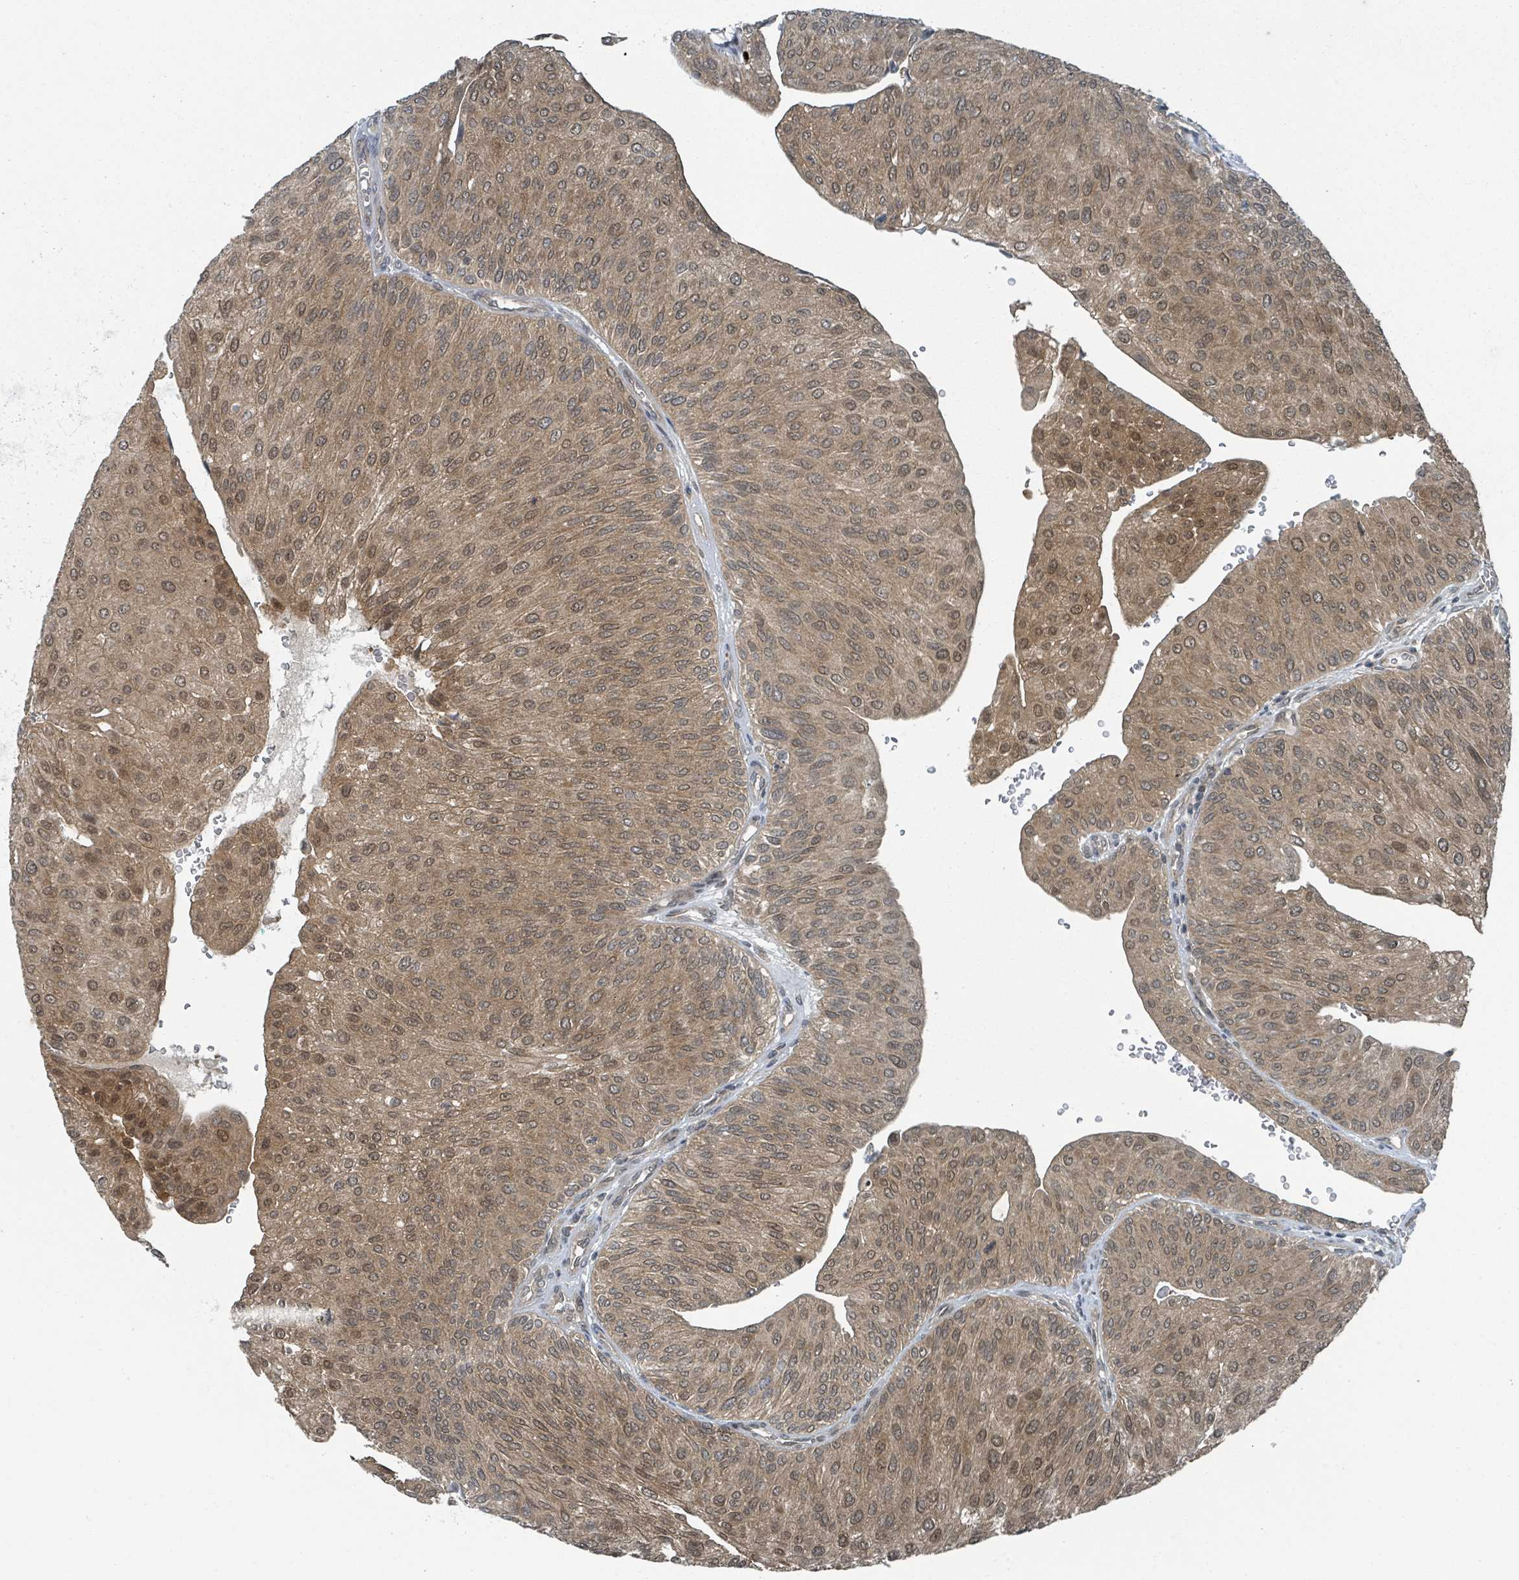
{"staining": {"intensity": "moderate", "quantity": ">75%", "location": "cytoplasmic/membranous,nuclear"}, "tissue": "urothelial cancer", "cell_type": "Tumor cells", "image_type": "cancer", "snomed": [{"axis": "morphology", "description": "Urothelial carcinoma, NOS"}, {"axis": "topography", "description": "Urinary bladder"}], "caption": "Protein staining of urothelial cancer tissue shows moderate cytoplasmic/membranous and nuclear expression in about >75% of tumor cells. The staining is performed using DAB (3,3'-diaminobenzidine) brown chromogen to label protein expression. The nuclei are counter-stained blue using hematoxylin.", "gene": "GOLGA7", "patient": {"sex": "male", "age": 67}}